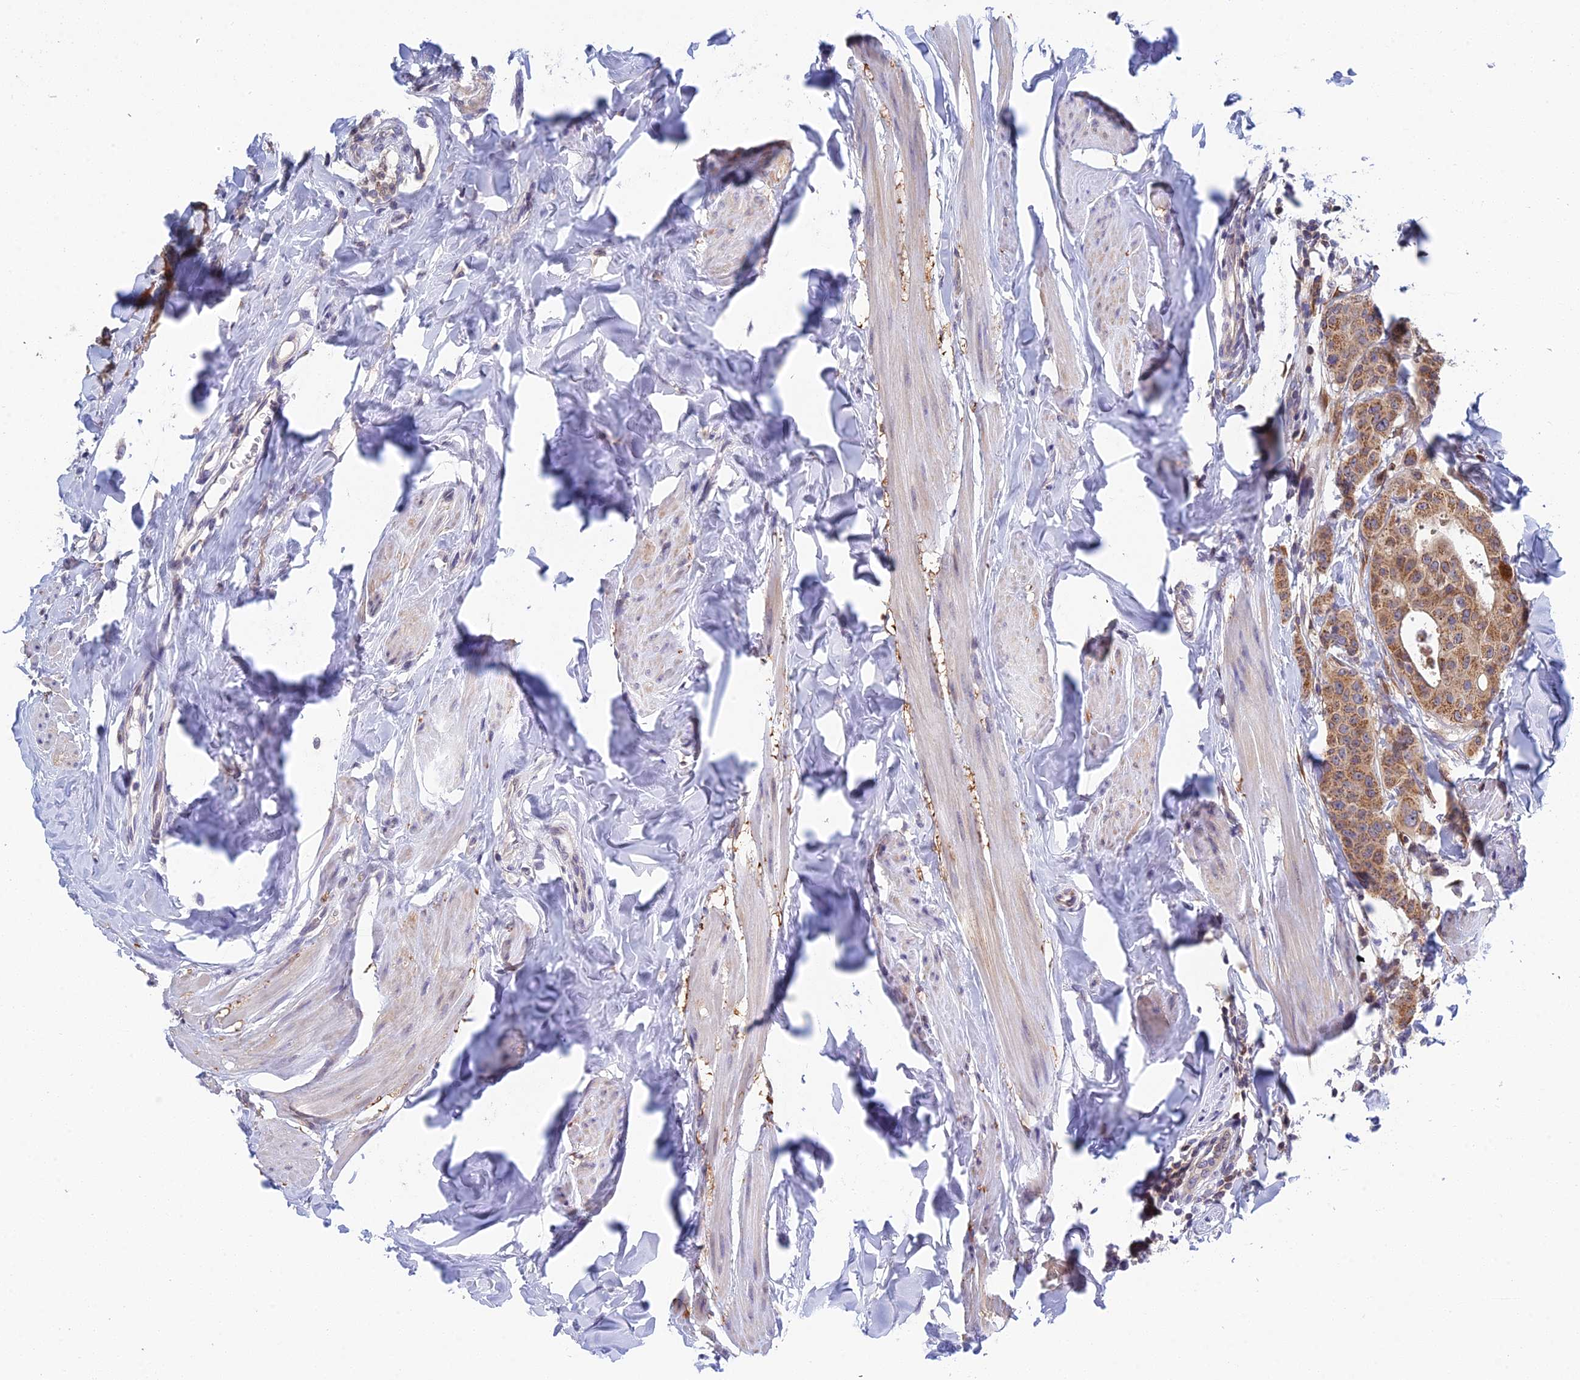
{"staining": {"intensity": "moderate", "quantity": ">75%", "location": "cytoplasmic/membranous"}, "tissue": "breast cancer", "cell_type": "Tumor cells", "image_type": "cancer", "snomed": [{"axis": "morphology", "description": "Duct carcinoma"}, {"axis": "topography", "description": "Breast"}], "caption": "Human breast intraductal carcinoma stained with a protein marker shows moderate staining in tumor cells.", "gene": "ELOA2", "patient": {"sex": "female", "age": 40}}